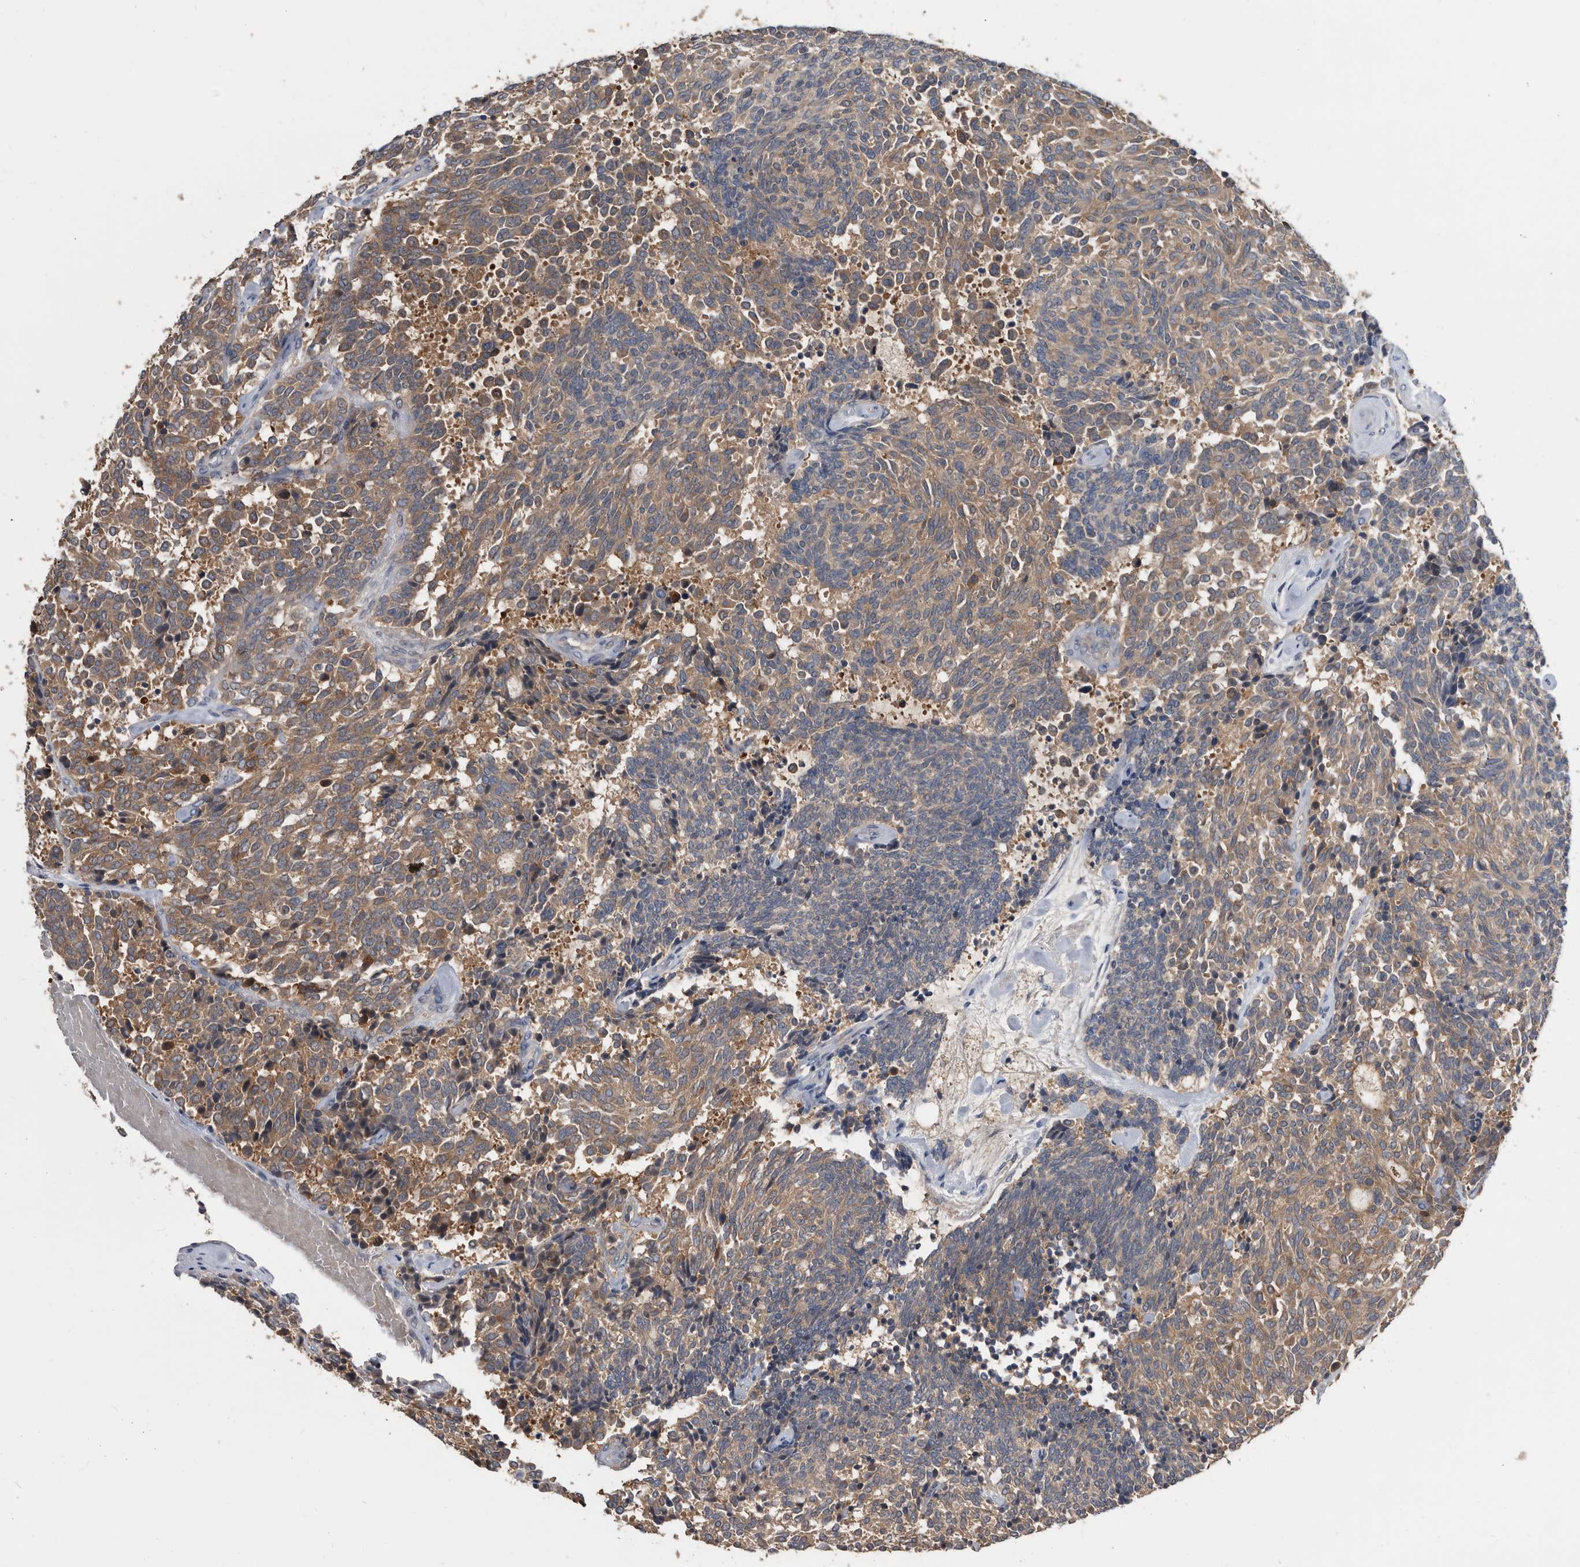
{"staining": {"intensity": "weak", "quantity": ">75%", "location": "cytoplasmic/membranous"}, "tissue": "carcinoid", "cell_type": "Tumor cells", "image_type": "cancer", "snomed": [{"axis": "morphology", "description": "Carcinoid, malignant, NOS"}, {"axis": "topography", "description": "Pancreas"}], "caption": "Brown immunohistochemical staining in human malignant carcinoid reveals weak cytoplasmic/membranous positivity in about >75% of tumor cells.", "gene": "APEH", "patient": {"sex": "female", "age": 54}}